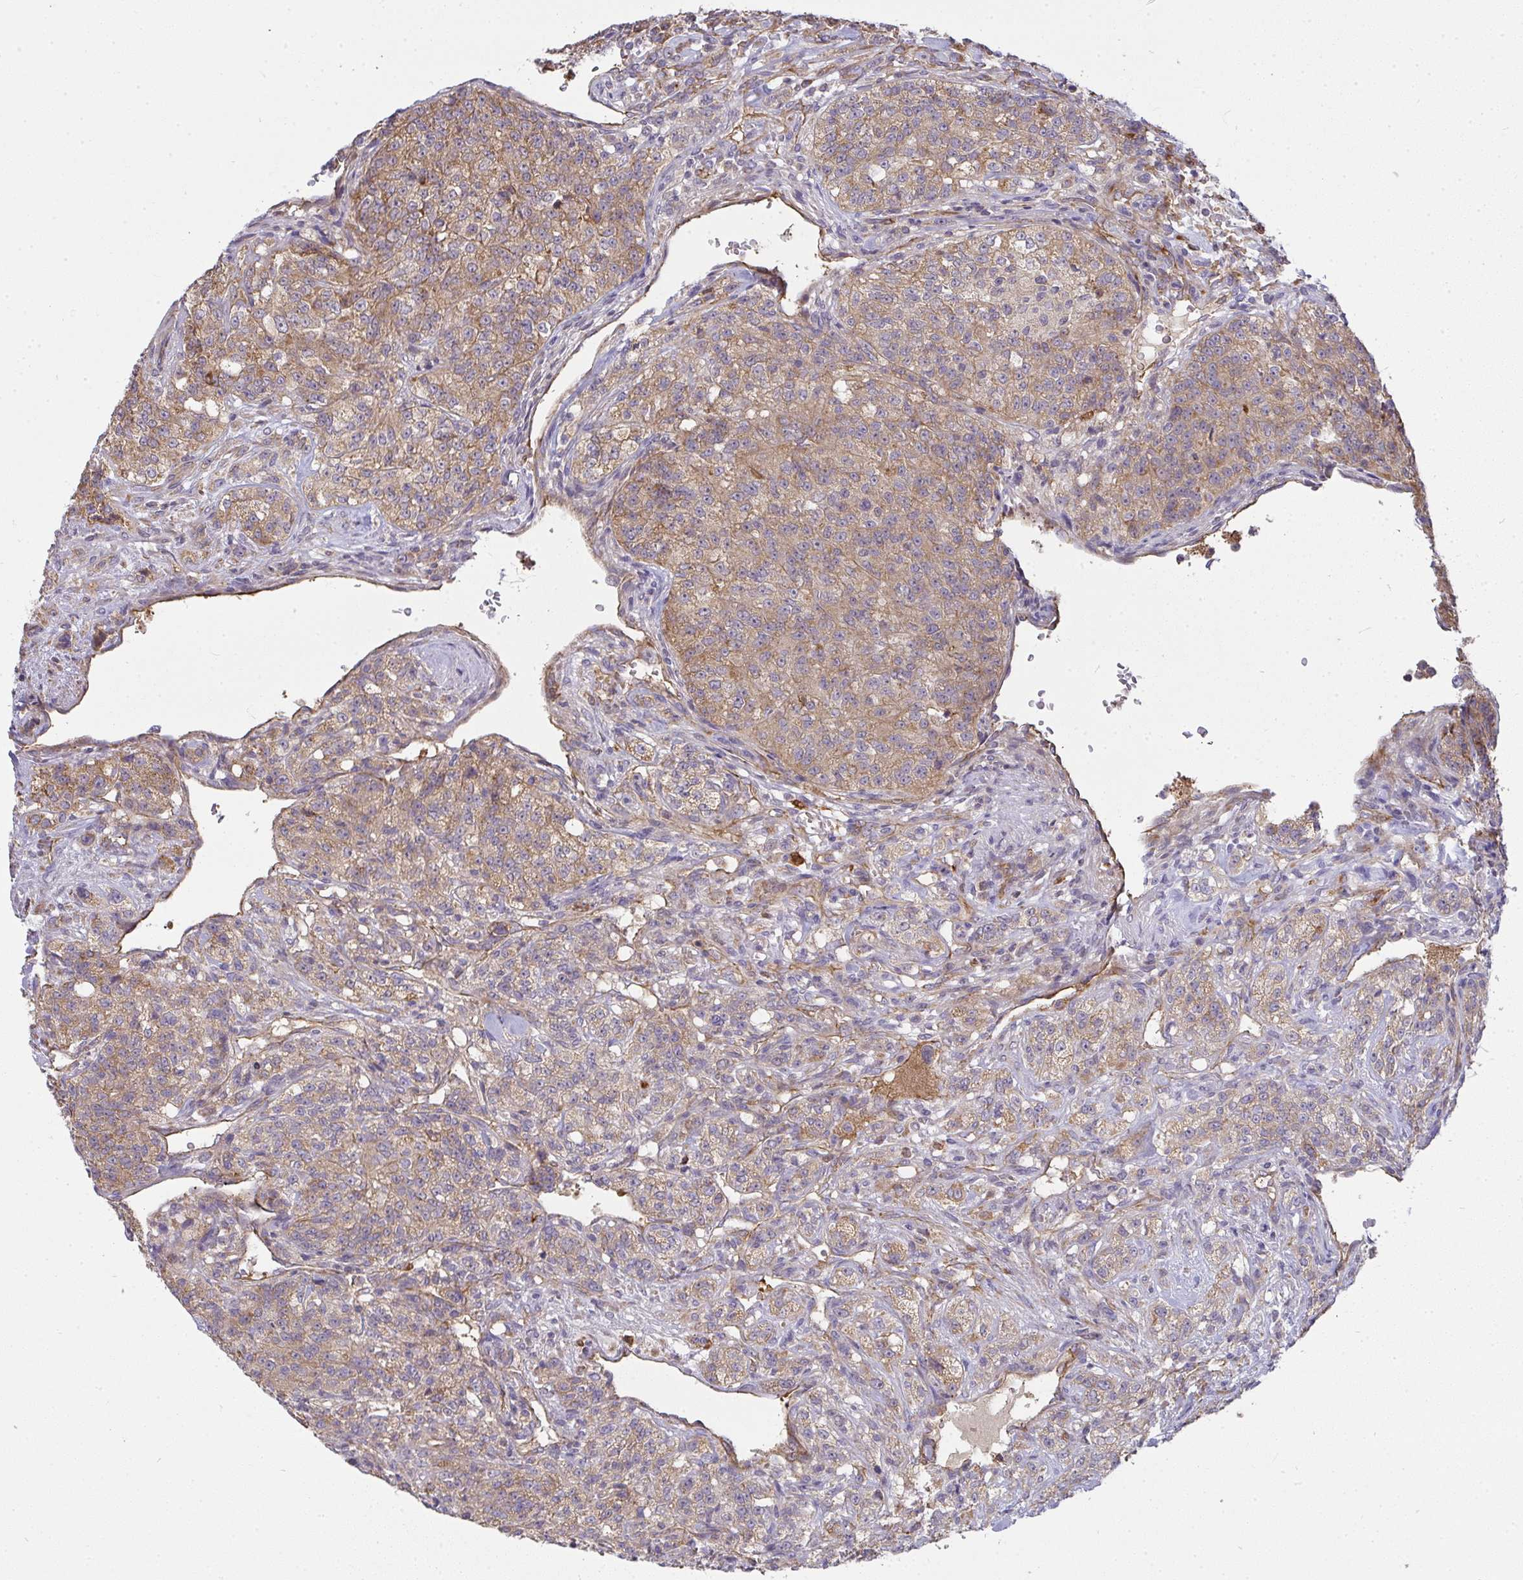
{"staining": {"intensity": "moderate", "quantity": ">75%", "location": "cytoplasmic/membranous"}, "tissue": "renal cancer", "cell_type": "Tumor cells", "image_type": "cancer", "snomed": [{"axis": "morphology", "description": "Adenocarcinoma, NOS"}, {"axis": "topography", "description": "Kidney"}], "caption": "Immunohistochemical staining of human adenocarcinoma (renal) shows medium levels of moderate cytoplasmic/membranous staining in about >75% of tumor cells. (Stains: DAB in brown, nuclei in blue, Microscopy: brightfield microscopy at high magnification).", "gene": "B4GALT6", "patient": {"sex": "female", "age": 63}}